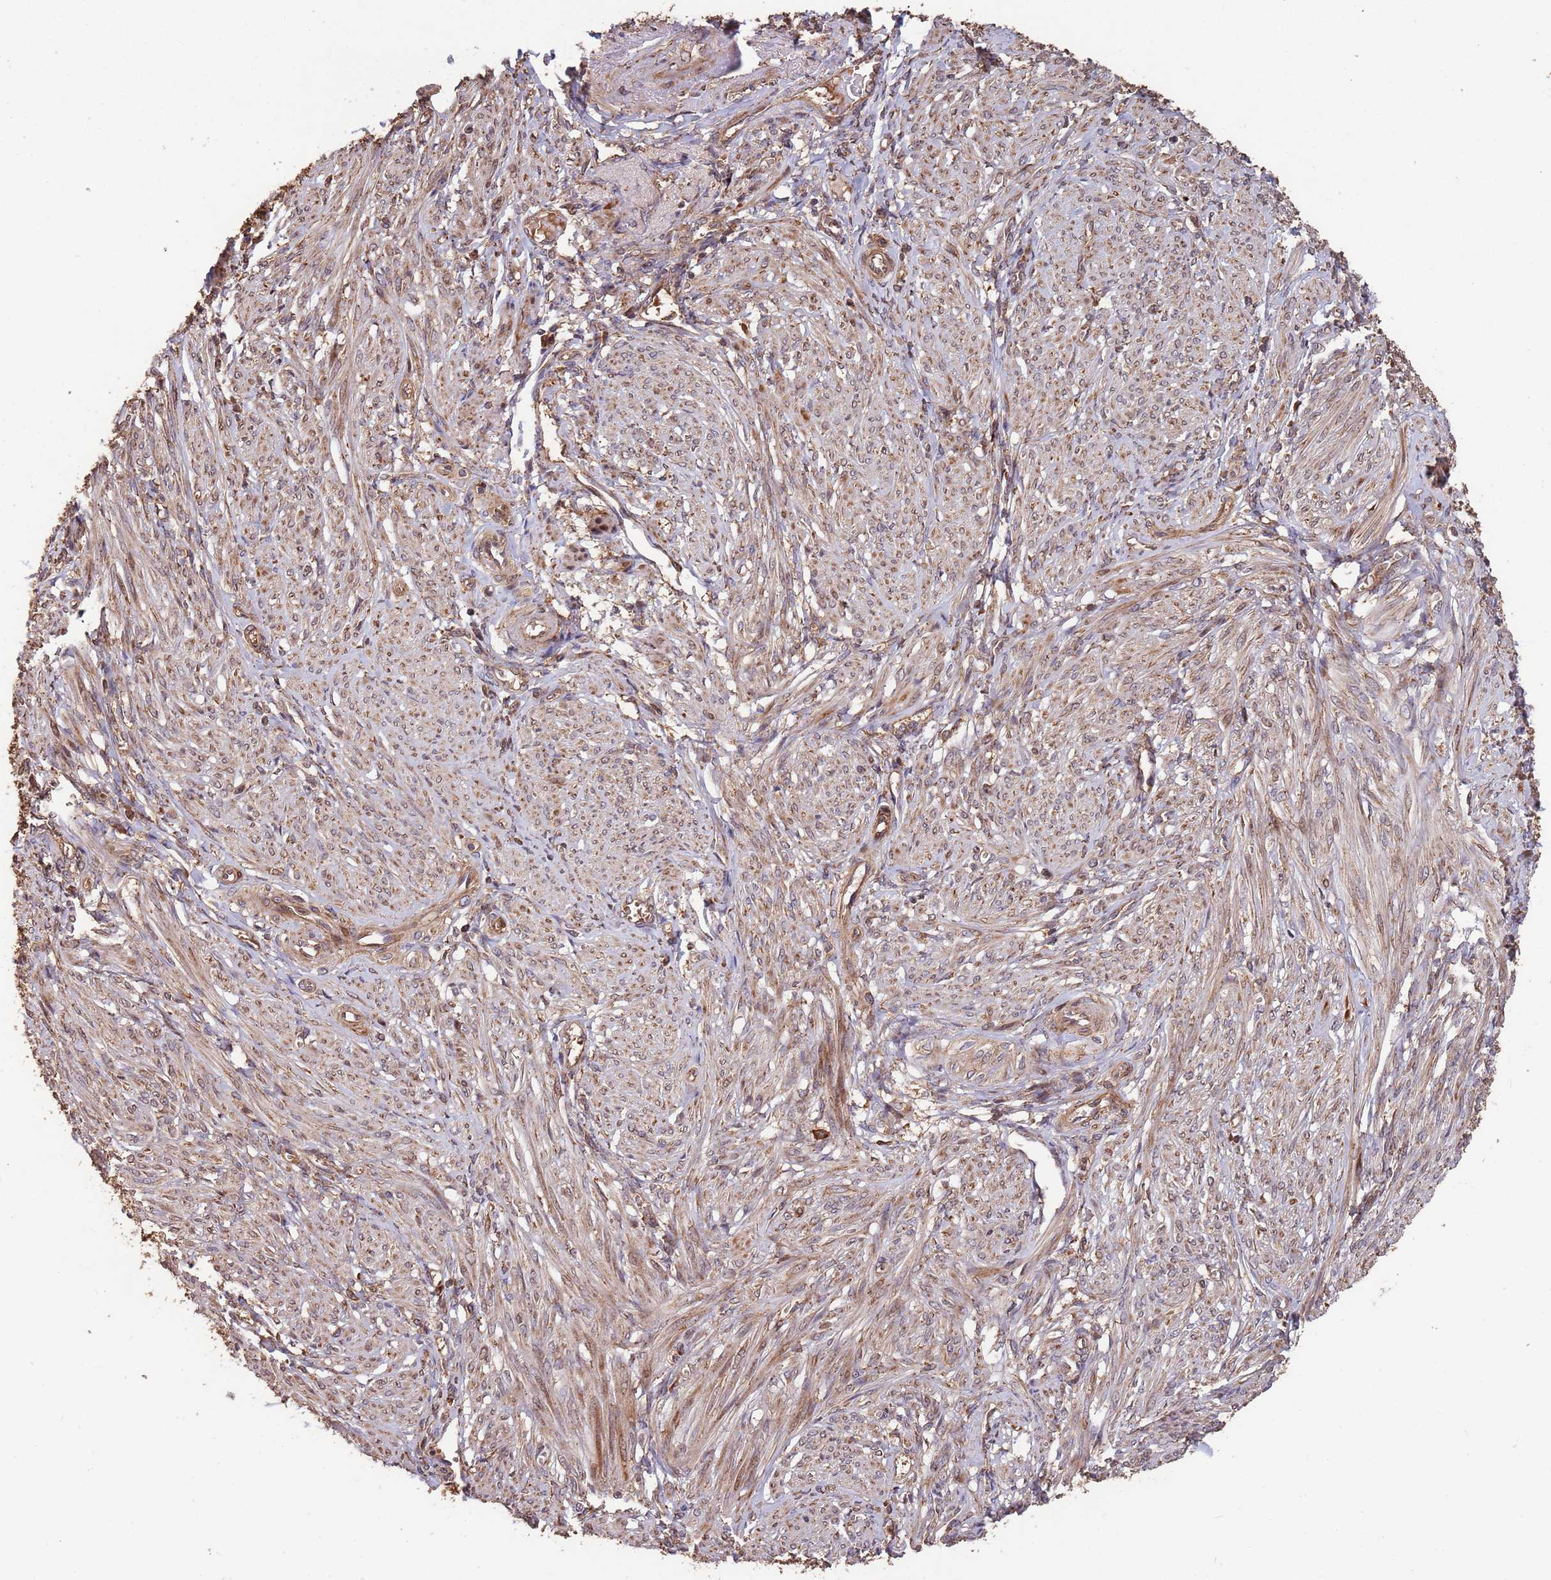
{"staining": {"intensity": "strong", "quantity": "25%-75%", "location": "cytoplasmic/membranous"}, "tissue": "smooth muscle", "cell_type": "Smooth muscle cells", "image_type": "normal", "snomed": [{"axis": "morphology", "description": "Normal tissue, NOS"}, {"axis": "topography", "description": "Smooth muscle"}], "caption": "Immunohistochemistry of benign human smooth muscle exhibits high levels of strong cytoplasmic/membranous staining in about 25%-75% of smooth muscle cells.", "gene": "ZNF428", "patient": {"sex": "female", "age": 39}}